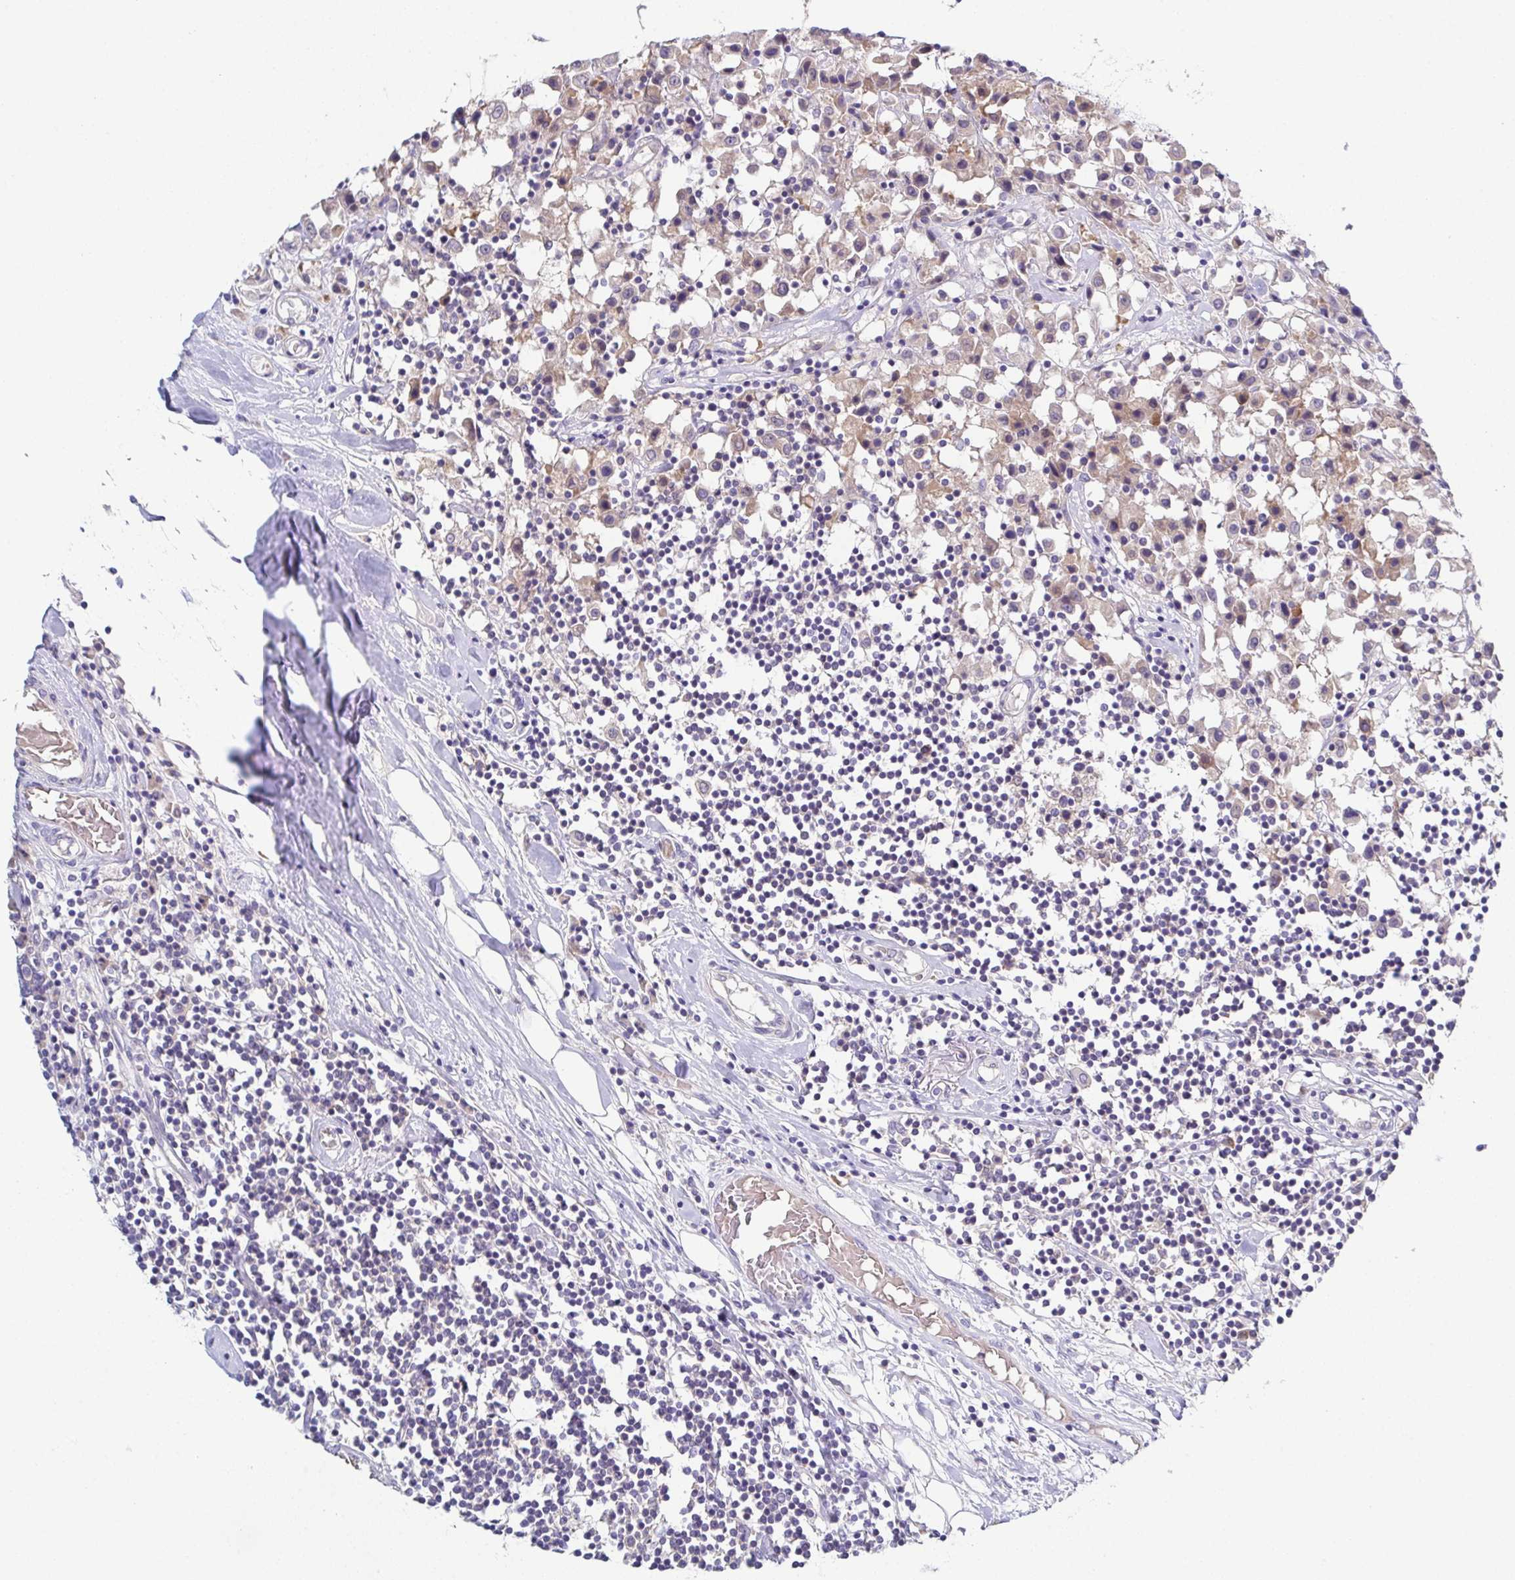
{"staining": {"intensity": "weak", "quantity": "25%-75%", "location": "cytoplasmic/membranous"}, "tissue": "breast cancer", "cell_type": "Tumor cells", "image_type": "cancer", "snomed": [{"axis": "morphology", "description": "Duct carcinoma"}, {"axis": "topography", "description": "Breast"}], "caption": "Immunohistochemistry (IHC) micrograph of breast cancer stained for a protein (brown), which displays low levels of weak cytoplasmic/membranous expression in approximately 25%-75% of tumor cells.", "gene": "CFAP97D1", "patient": {"sex": "female", "age": 61}}